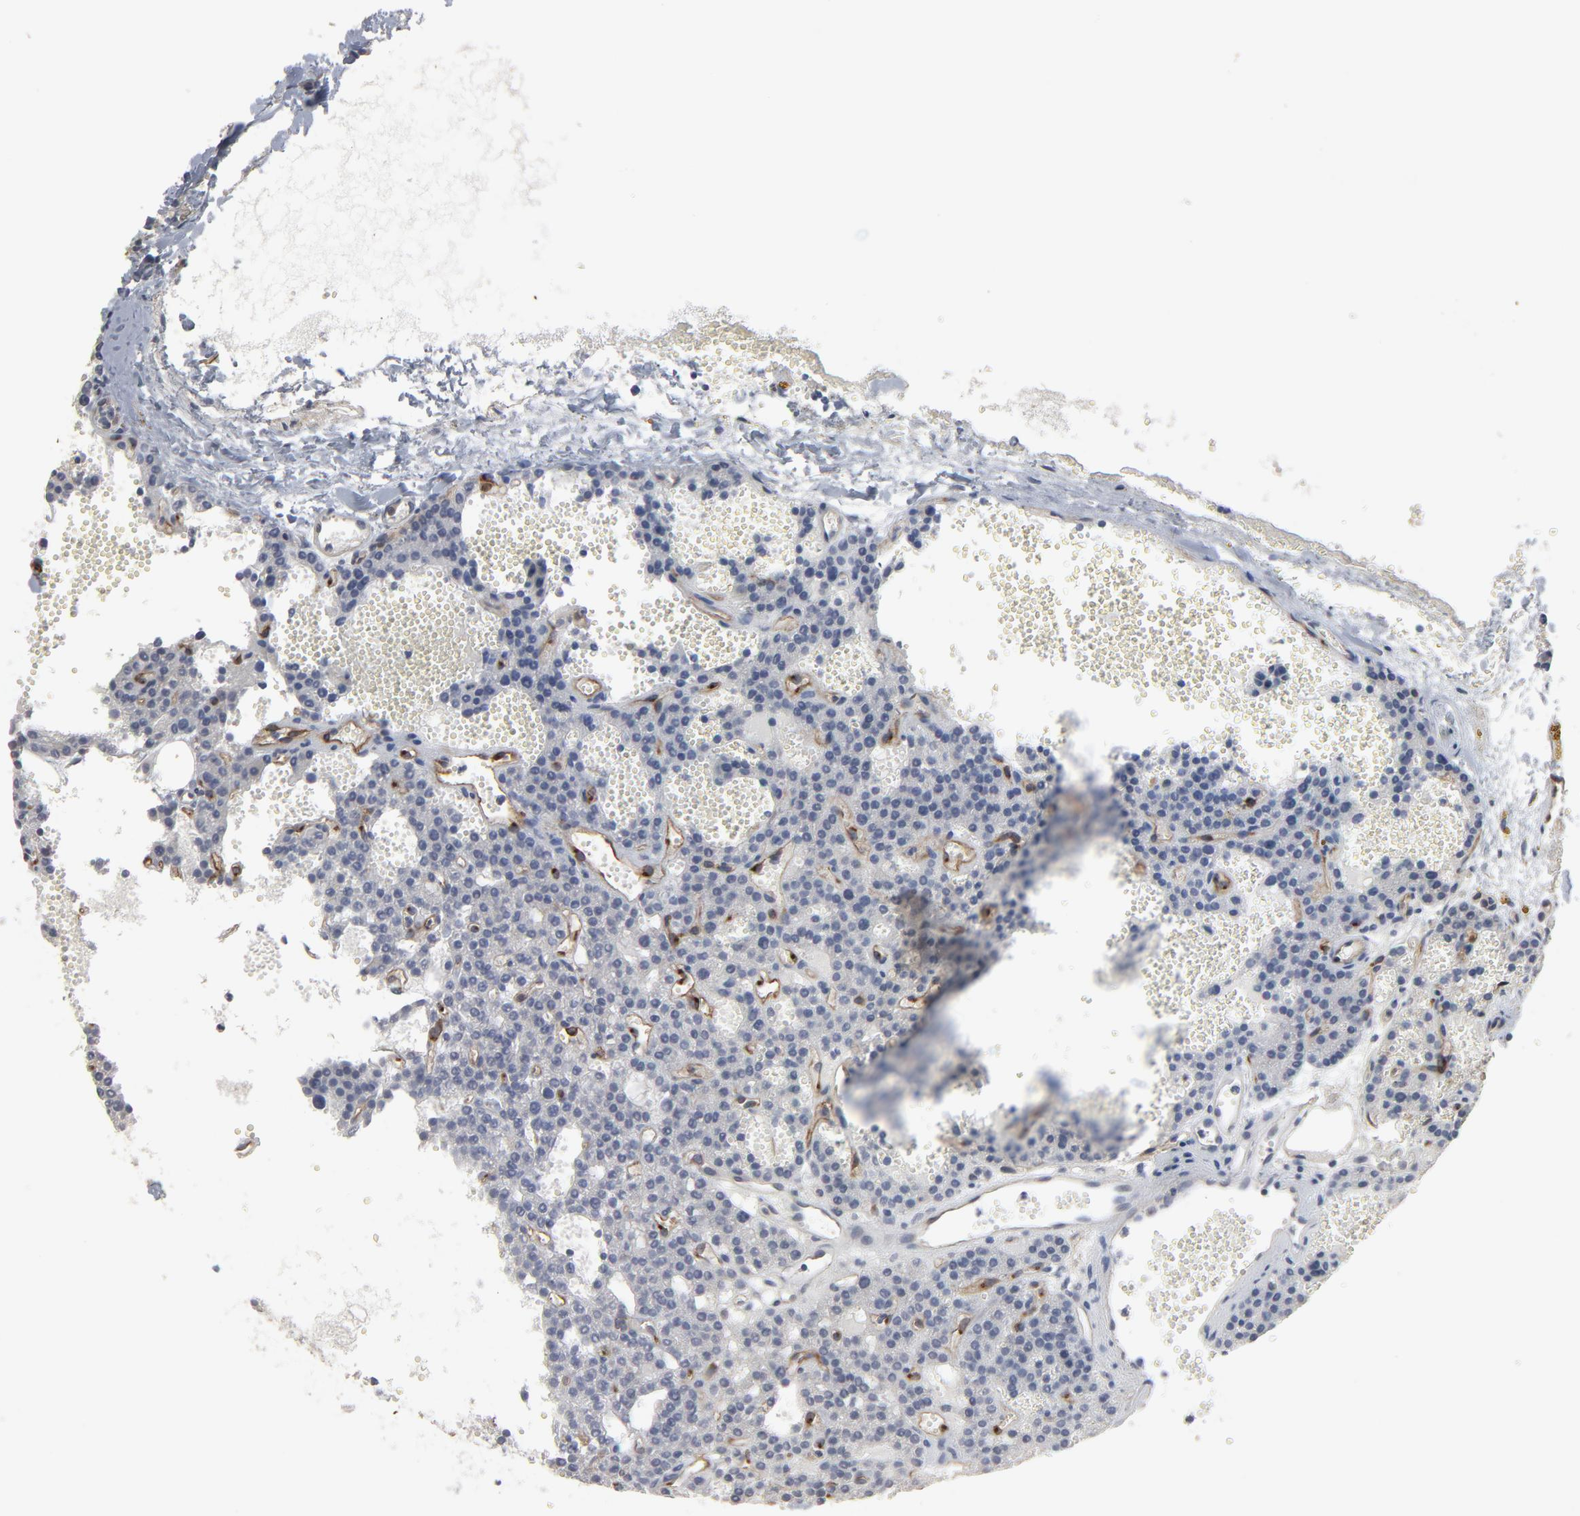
{"staining": {"intensity": "negative", "quantity": "none", "location": "none"}, "tissue": "parathyroid gland", "cell_type": "Glandular cells", "image_type": "normal", "snomed": [{"axis": "morphology", "description": "Normal tissue, NOS"}, {"axis": "topography", "description": "Parathyroid gland"}], "caption": "IHC of unremarkable parathyroid gland displays no staining in glandular cells.", "gene": "KDR", "patient": {"sex": "male", "age": 25}}